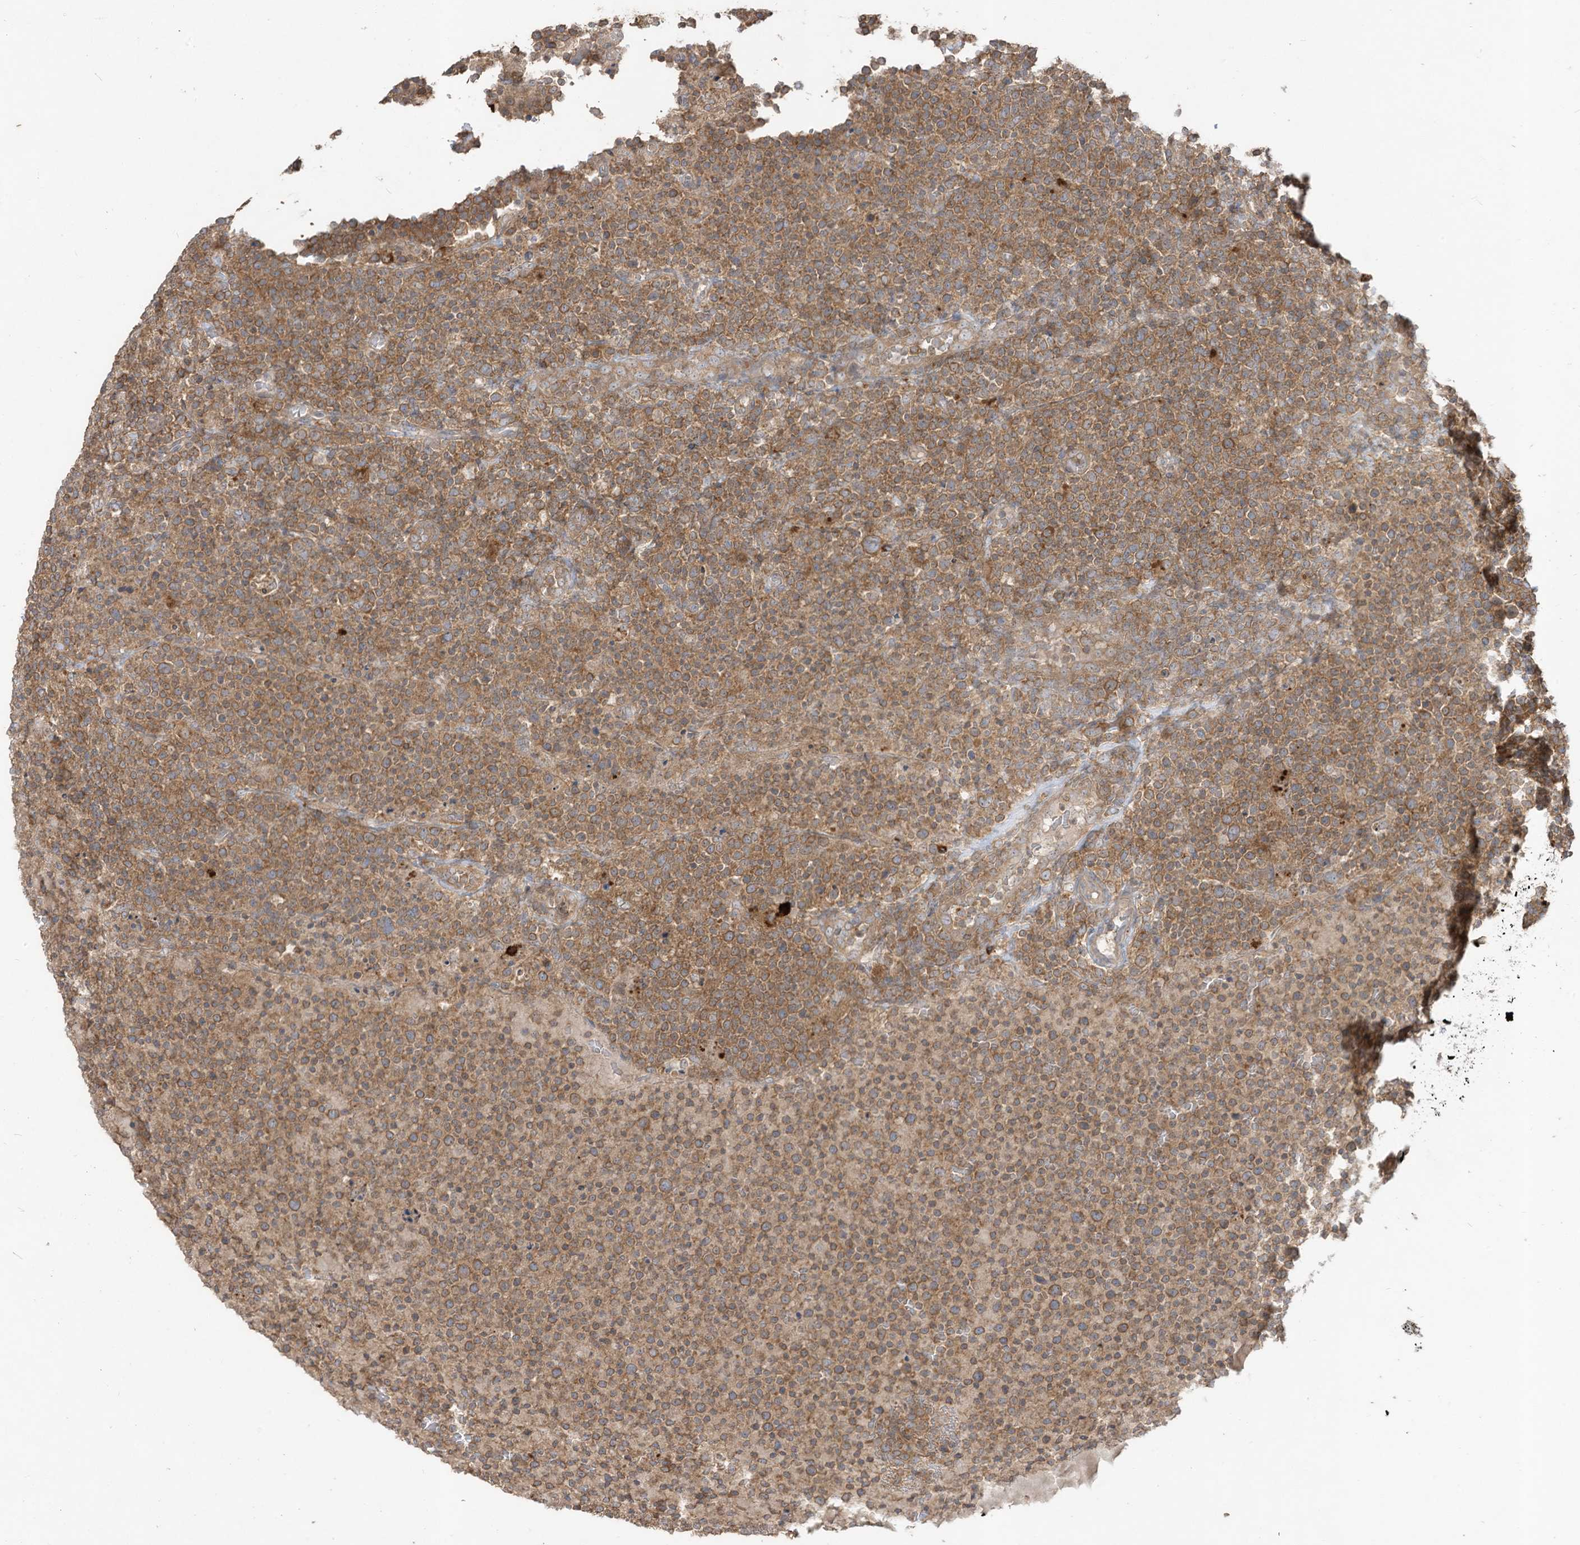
{"staining": {"intensity": "moderate", "quantity": ">75%", "location": "cytoplasmic/membranous"}, "tissue": "lymphoma", "cell_type": "Tumor cells", "image_type": "cancer", "snomed": [{"axis": "morphology", "description": "Malignant lymphoma, non-Hodgkin's type, High grade"}, {"axis": "topography", "description": "Lymph node"}], "caption": "Lymphoma stained with DAB immunohistochemistry displays medium levels of moderate cytoplasmic/membranous staining in approximately >75% of tumor cells.", "gene": "LDAH", "patient": {"sex": "male", "age": 61}}